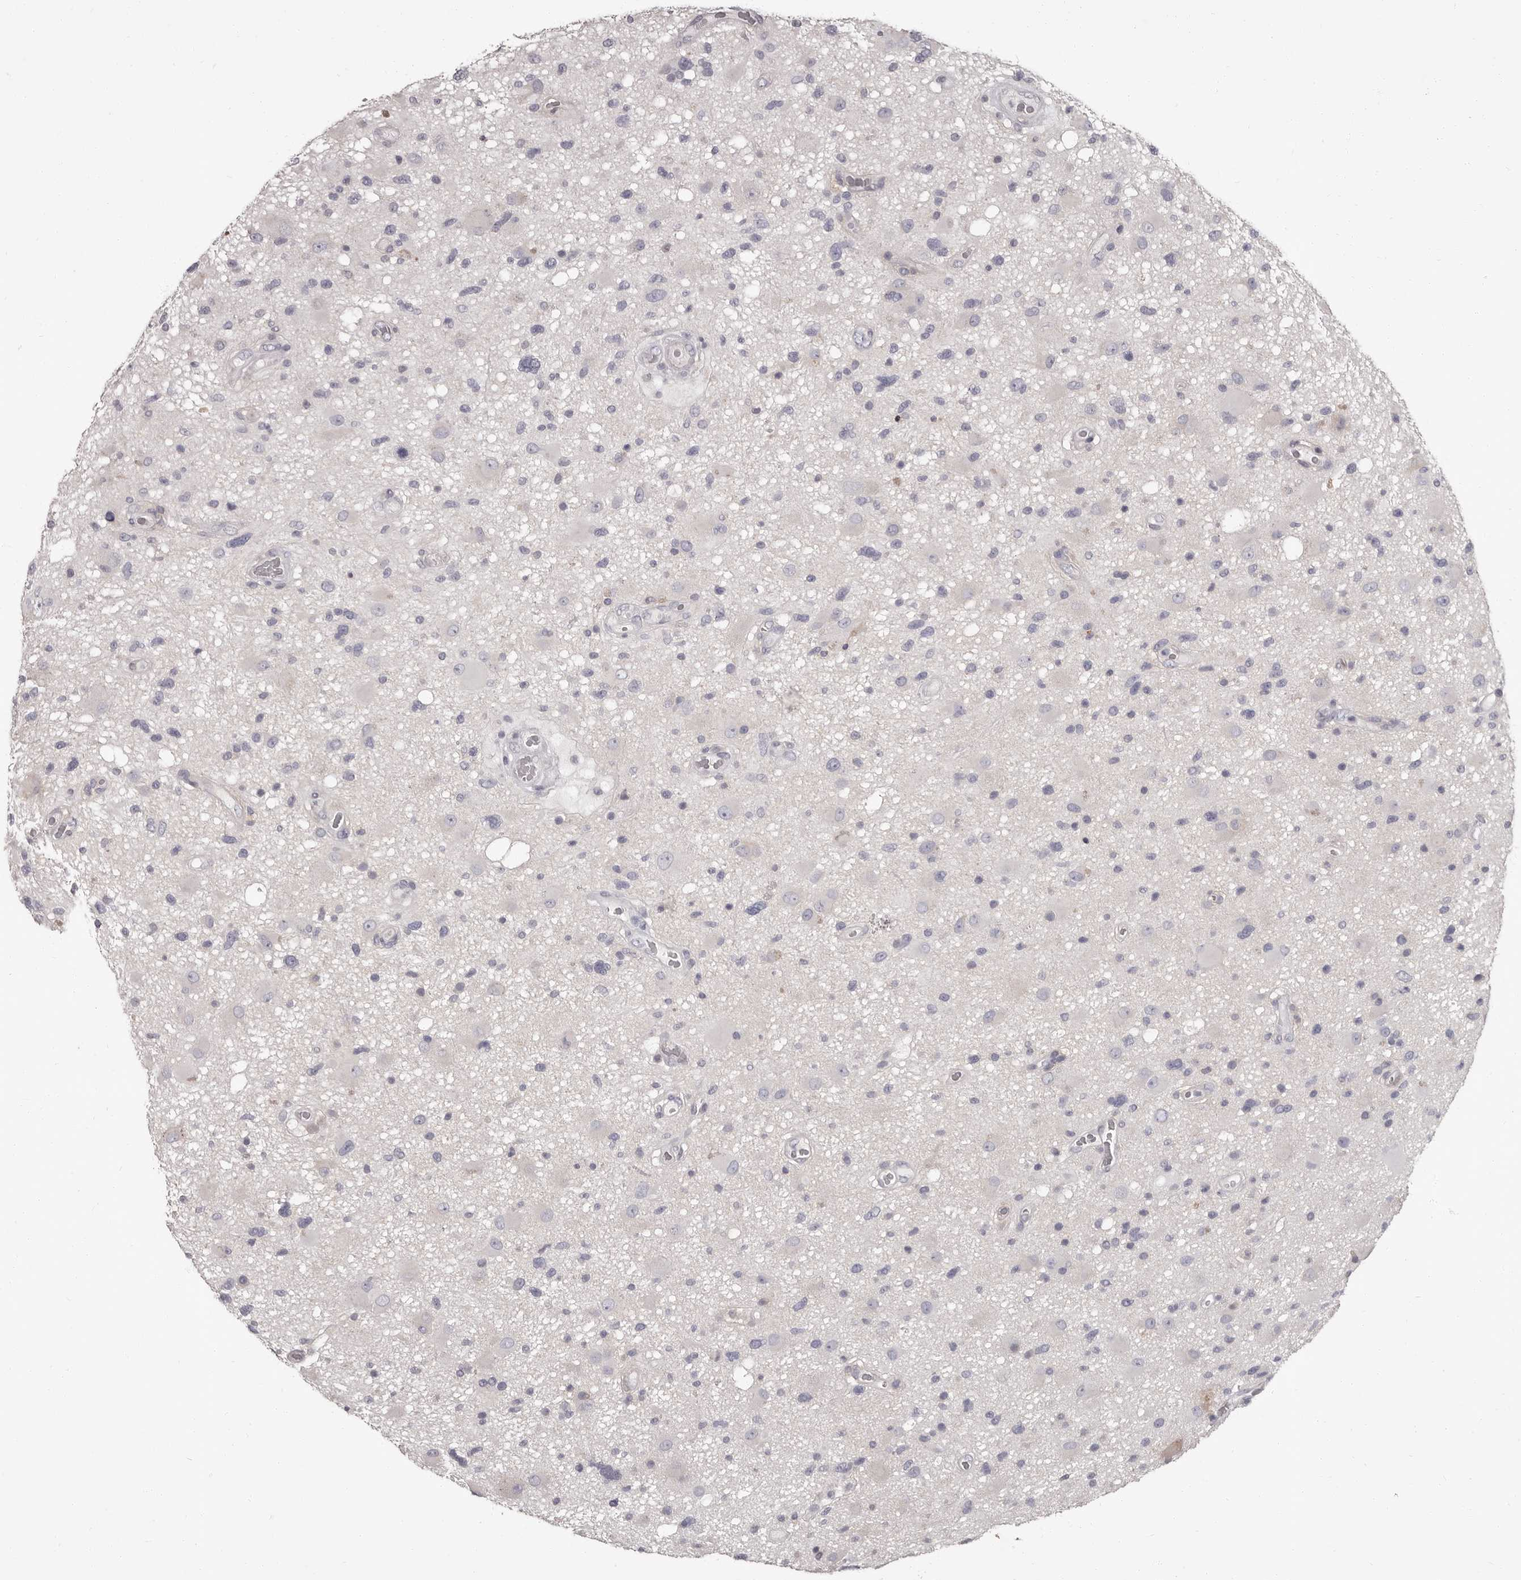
{"staining": {"intensity": "negative", "quantity": "none", "location": "none"}, "tissue": "glioma", "cell_type": "Tumor cells", "image_type": "cancer", "snomed": [{"axis": "morphology", "description": "Glioma, malignant, High grade"}, {"axis": "topography", "description": "Brain"}], "caption": "A high-resolution histopathology image shows immunohistochemistry staining of glioma, which reveals no significant staining in tumor cells.", "gene": "APEH", "patient": {"sex": "male", "age": 33}}